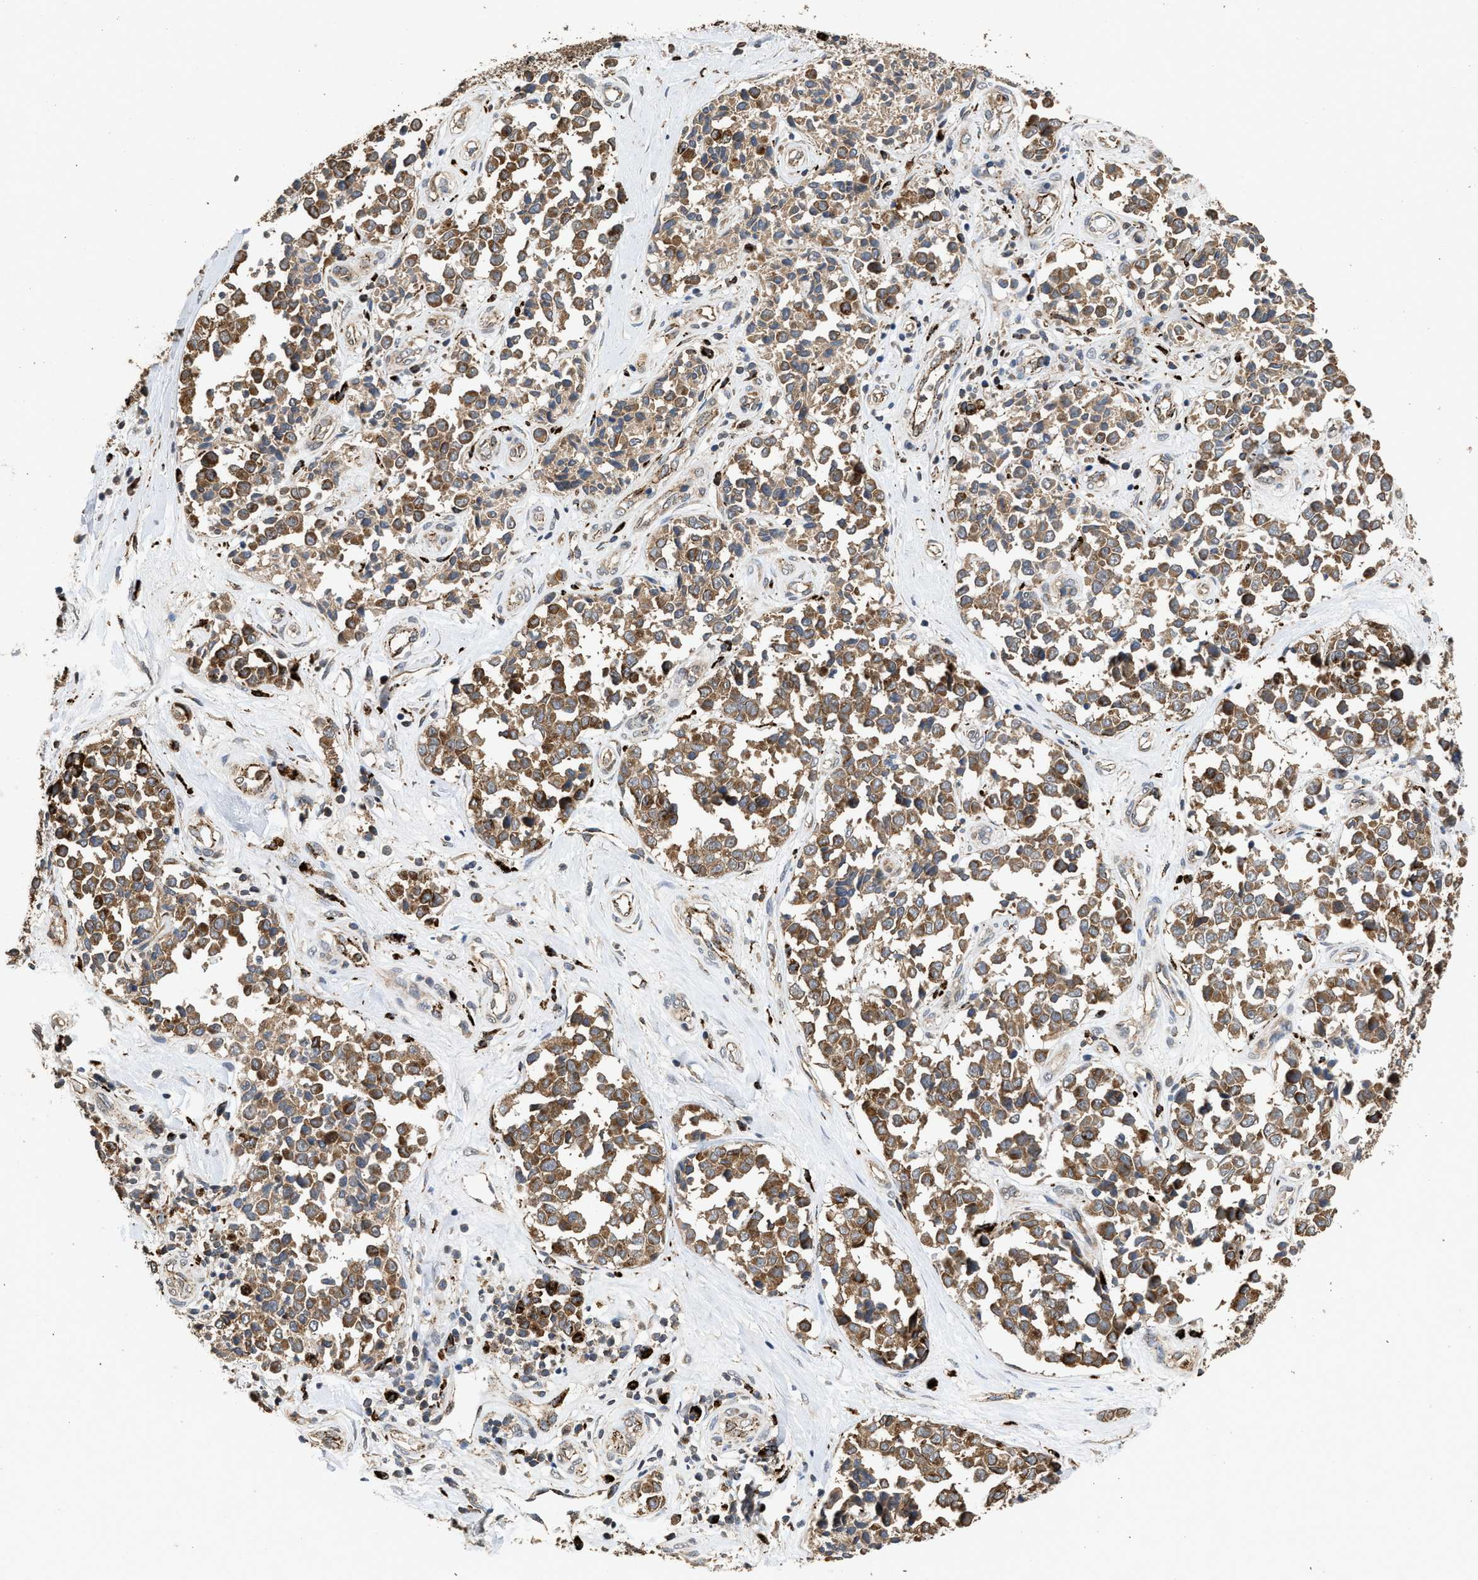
{"staining": {"intensity": "moderate", "quantity": ">75%", "location": "cytoplasmic/membranous"}, "tissue": "melanoma", "cell_type": "Tumor cells", "image_type": "cancer", "snomed": [{"axis": "morphology", "description": "Malignant melanoma, NOS"}, {"axis": "topography", "description": "Skin"}], "caption": "Melanoma stained for a protein demonstrates moderate cytoplasmic/membranous positivity in tumor cells. (Brightfield microscopy of DAB IHC at high magnification).", "gene": "CTSV", "patient": {"sex": "female", "age": 64}}